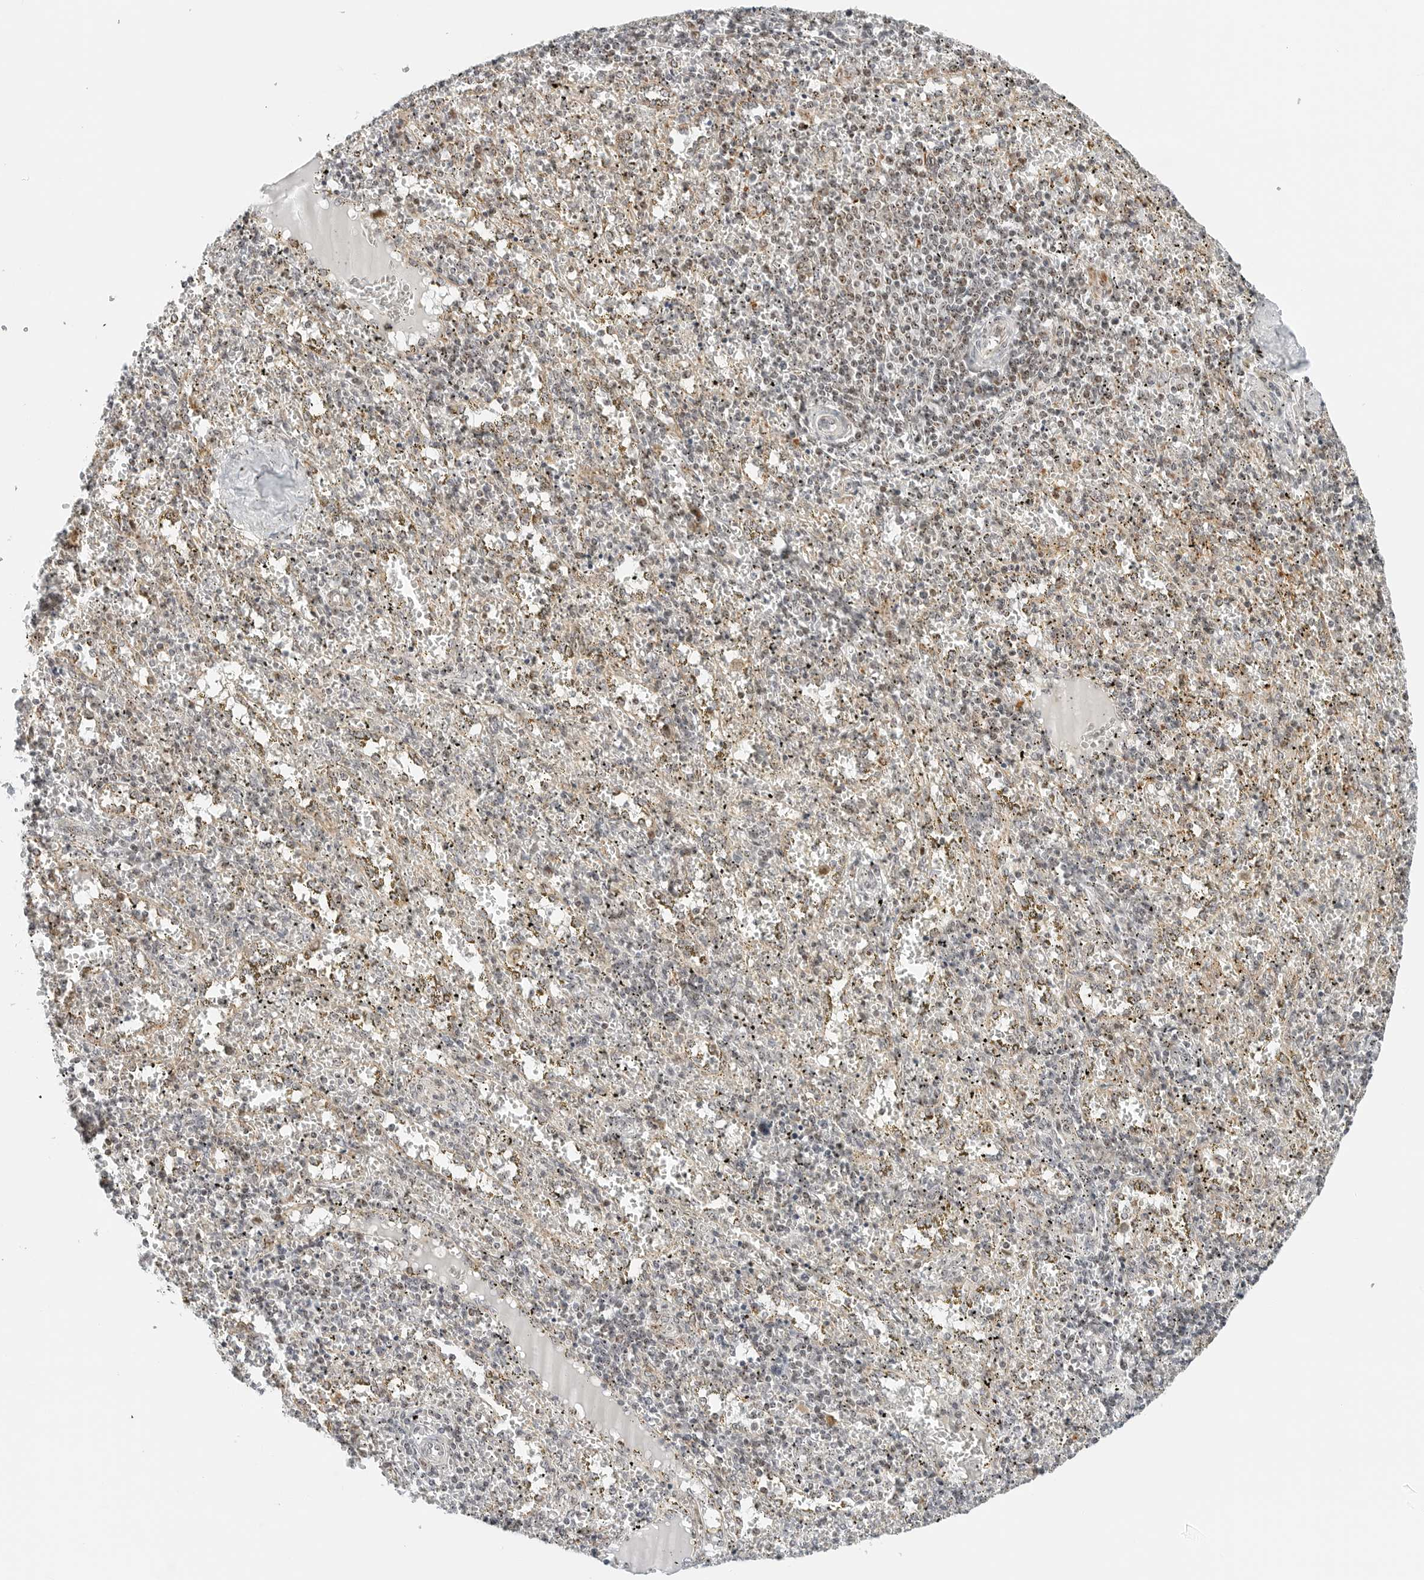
{"staining": {"intensity": "moderate", "quantity": "<25%", "location": "cytoplasmic/membranous,nuclear"}, "tissue": "spleen", "cell_type": "Cells in red pulp", "image_type": "normal", "snomed": [{"axis": "morphology", "description": "Normal tissue, NOS"}, {"axis": "topography", "description": "Spleen"}], "caption": "Cells in red pulp reveal low levels of moderate cytoplasmic/membranous,nuclear expression in about <25% of cells in unremarkable spleen. (DAB (3,3'-diaminobenzidine) = brown stain, brightfield microscopy at high magnification).", "gene": "RIMKLA", "patient": {"sex": "male", "age": 11}}